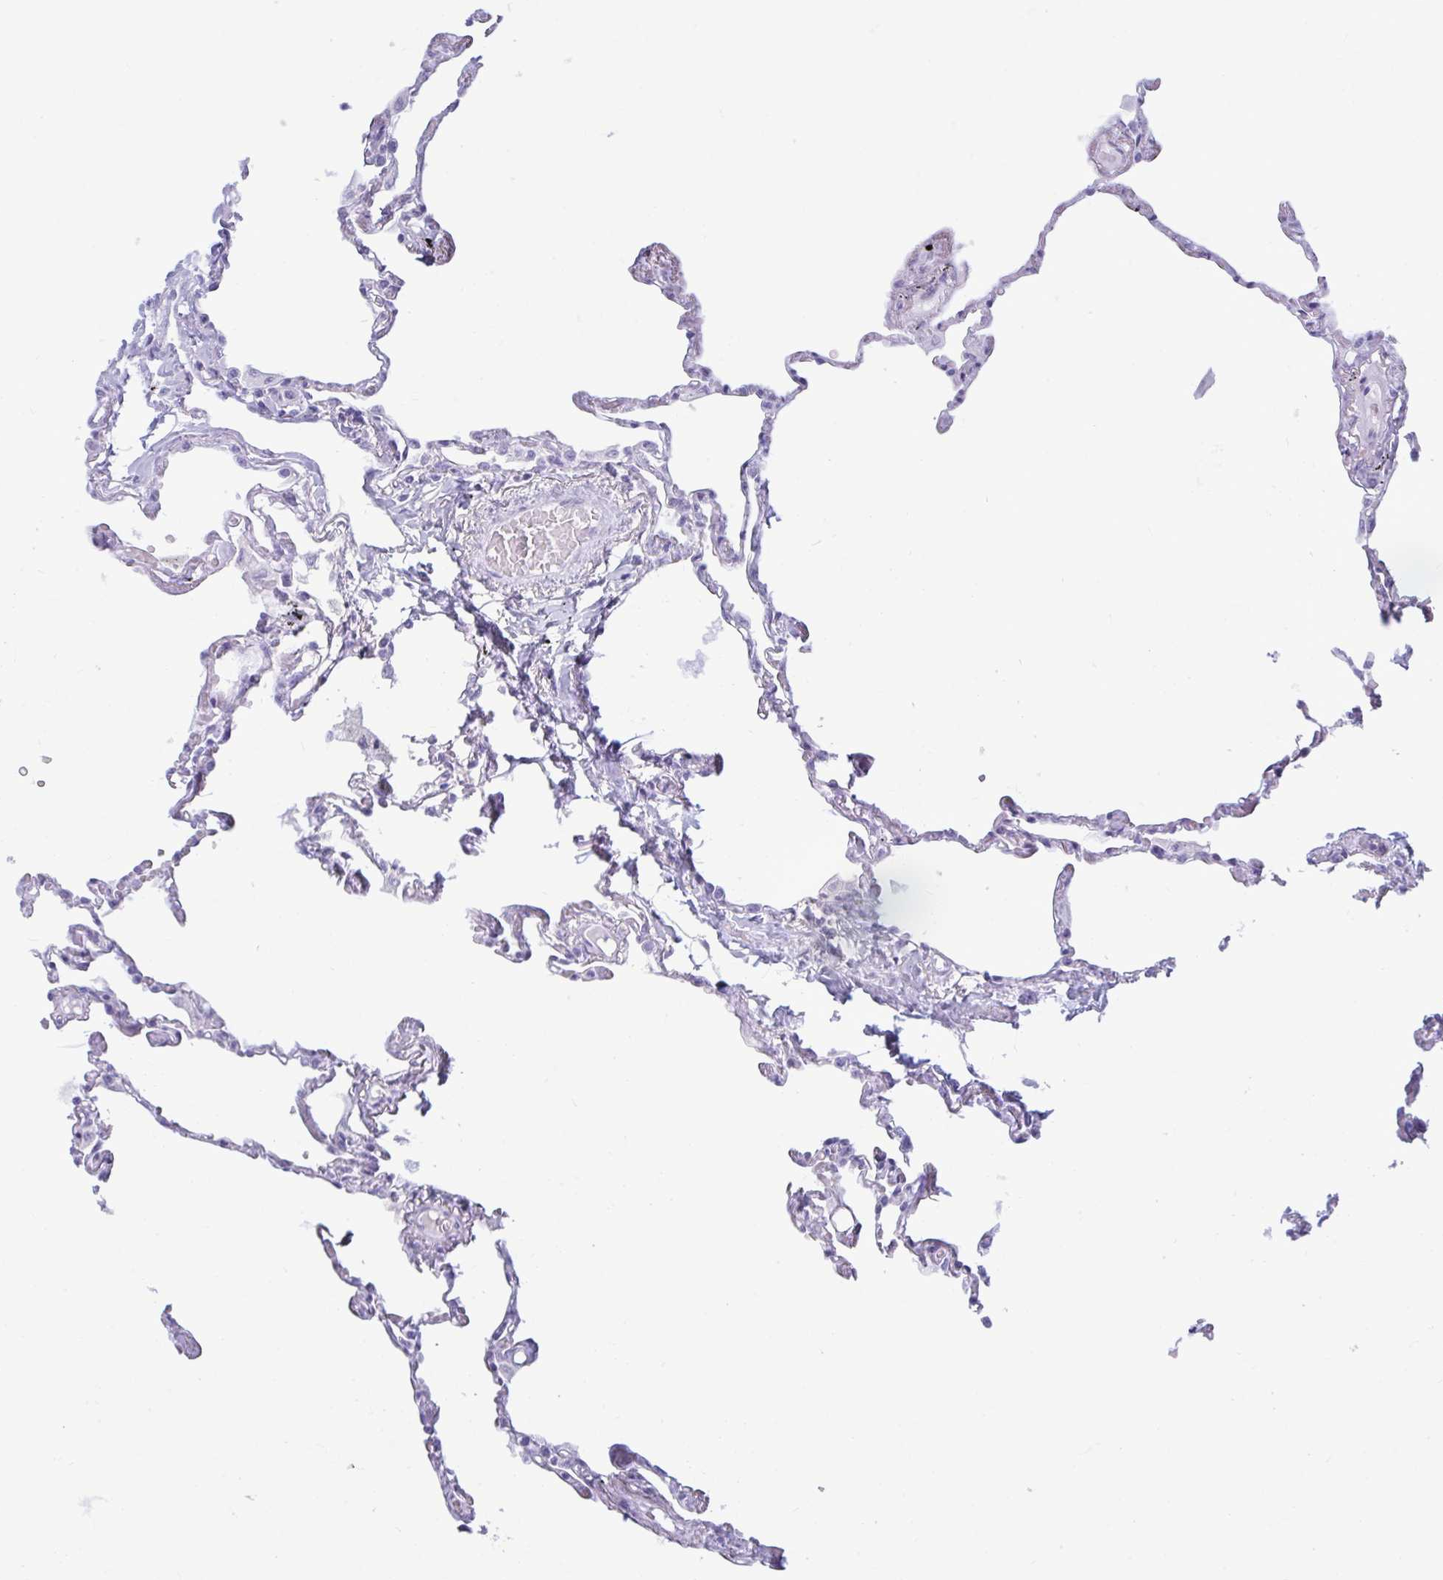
{"staining": {"intensity": "negative", "quantity": "none", "location": "none"}, "tissue": "lung", "cell_type": "Alveolar cells", "image_type": "normal", "snomed": [{"axis": "morphology", "description": "Normal tissue, NOS"}, {"axis": "topography", "description": "Lung"}], "caption": "Photomicrograph shows no significant protein expression in alveolar cells of benign lung.", "gene": "ANKRD60", "patient": {"sex": "female", "age": 67}}